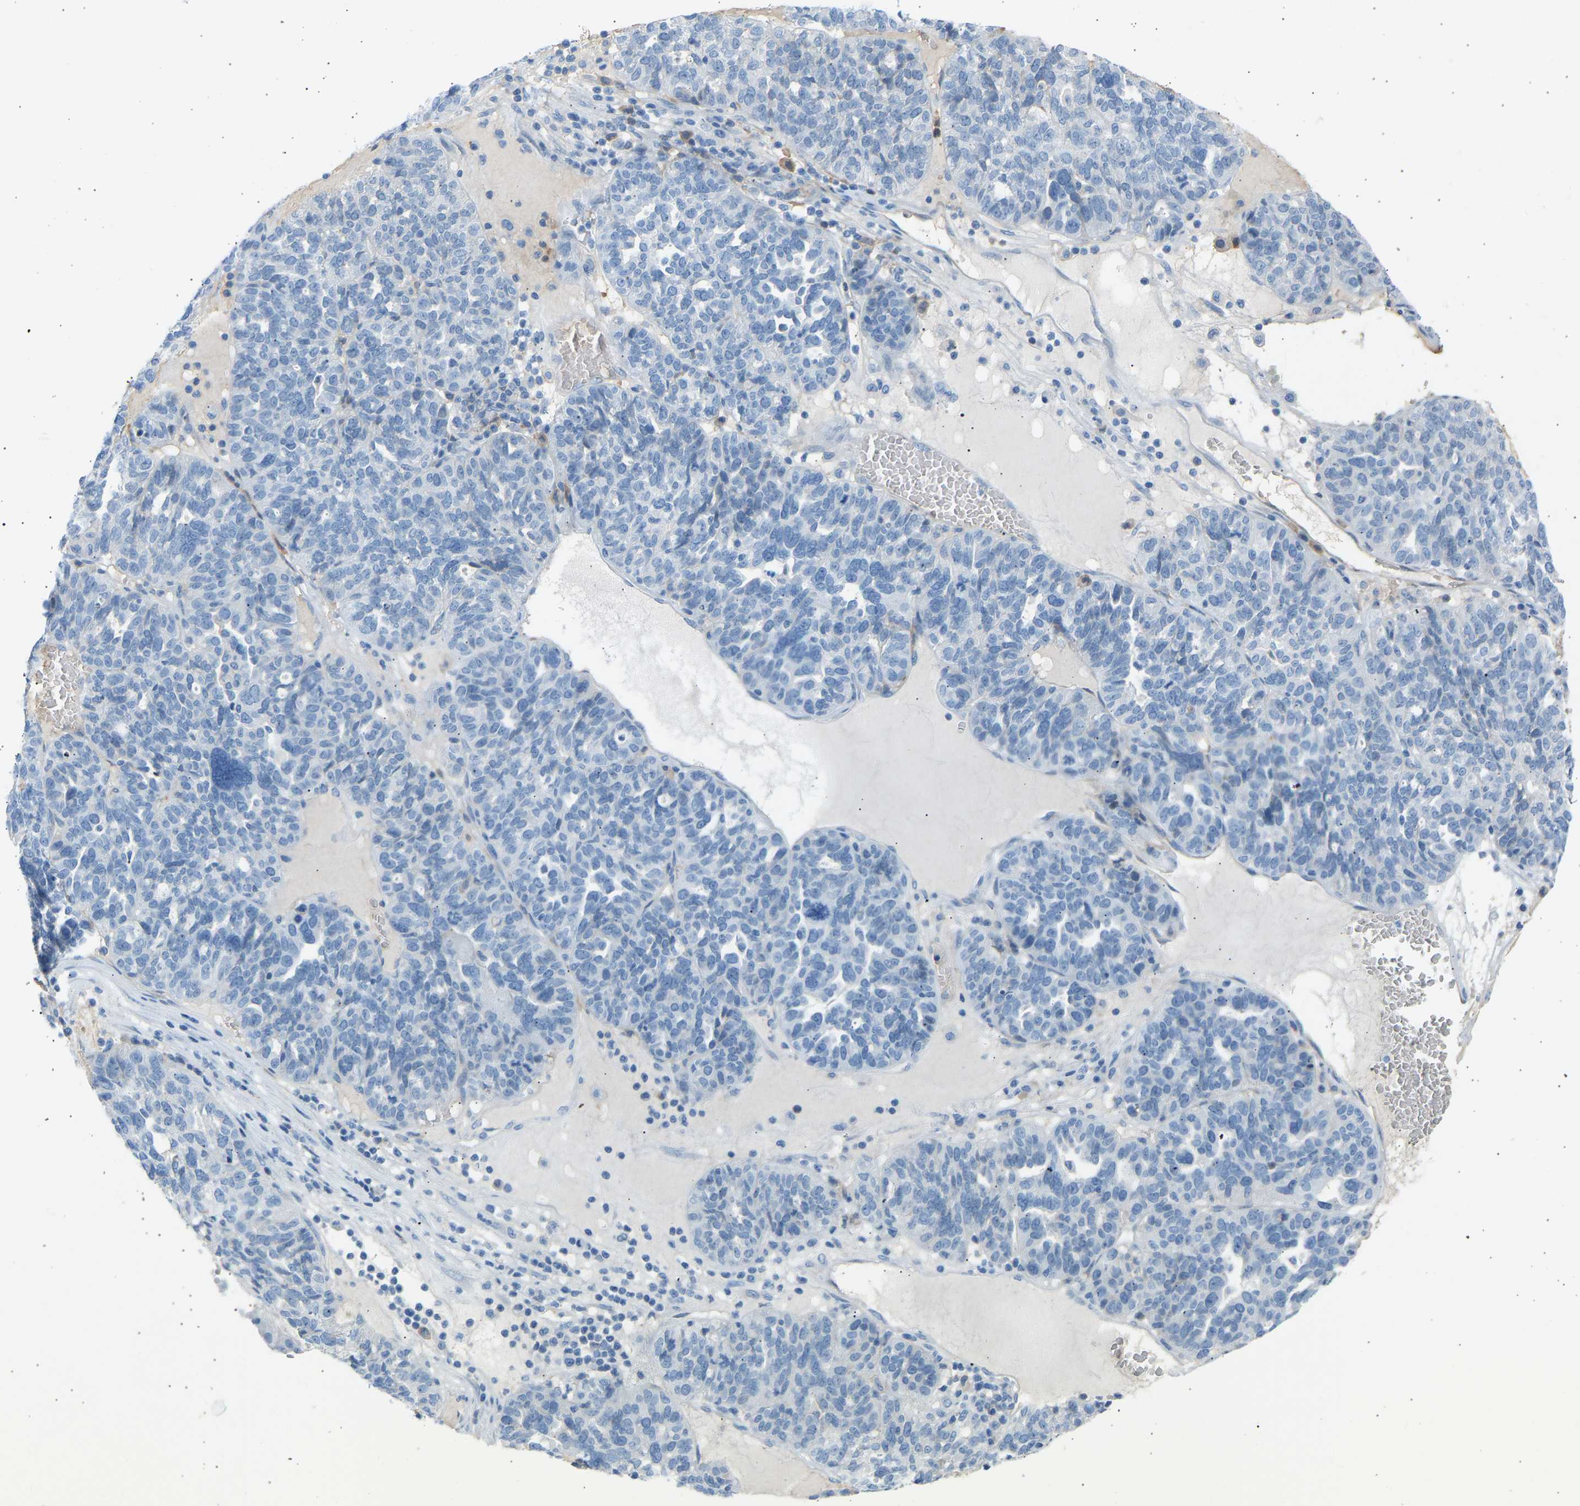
{"staining": {"intensity": "negative", "quantity": "none", "location": "none"}, "tissue": "ovarian cancer", "cell_type": "Tumor cells", "image_type": "cancer", "snomed": [{"axis": "morphology", "description": "Cystadenocarcinoma, serous, NOS"}, {"axis": "topography", "description": "Ovary"}], "caption": "Immunohistochemistry (IHC) image of neoplastic tissue: serous cystadenocarcinoma (ovarian) stained with DAB demonstrates no significant protein positivity in tumor cells. (DAB (3,3'-diaminobenzidine) immunohistochemistry visualized using brightfield microscopy, high magnification).", "gene": "GNAS", "patient": {"sex": "female", "age": 59}}